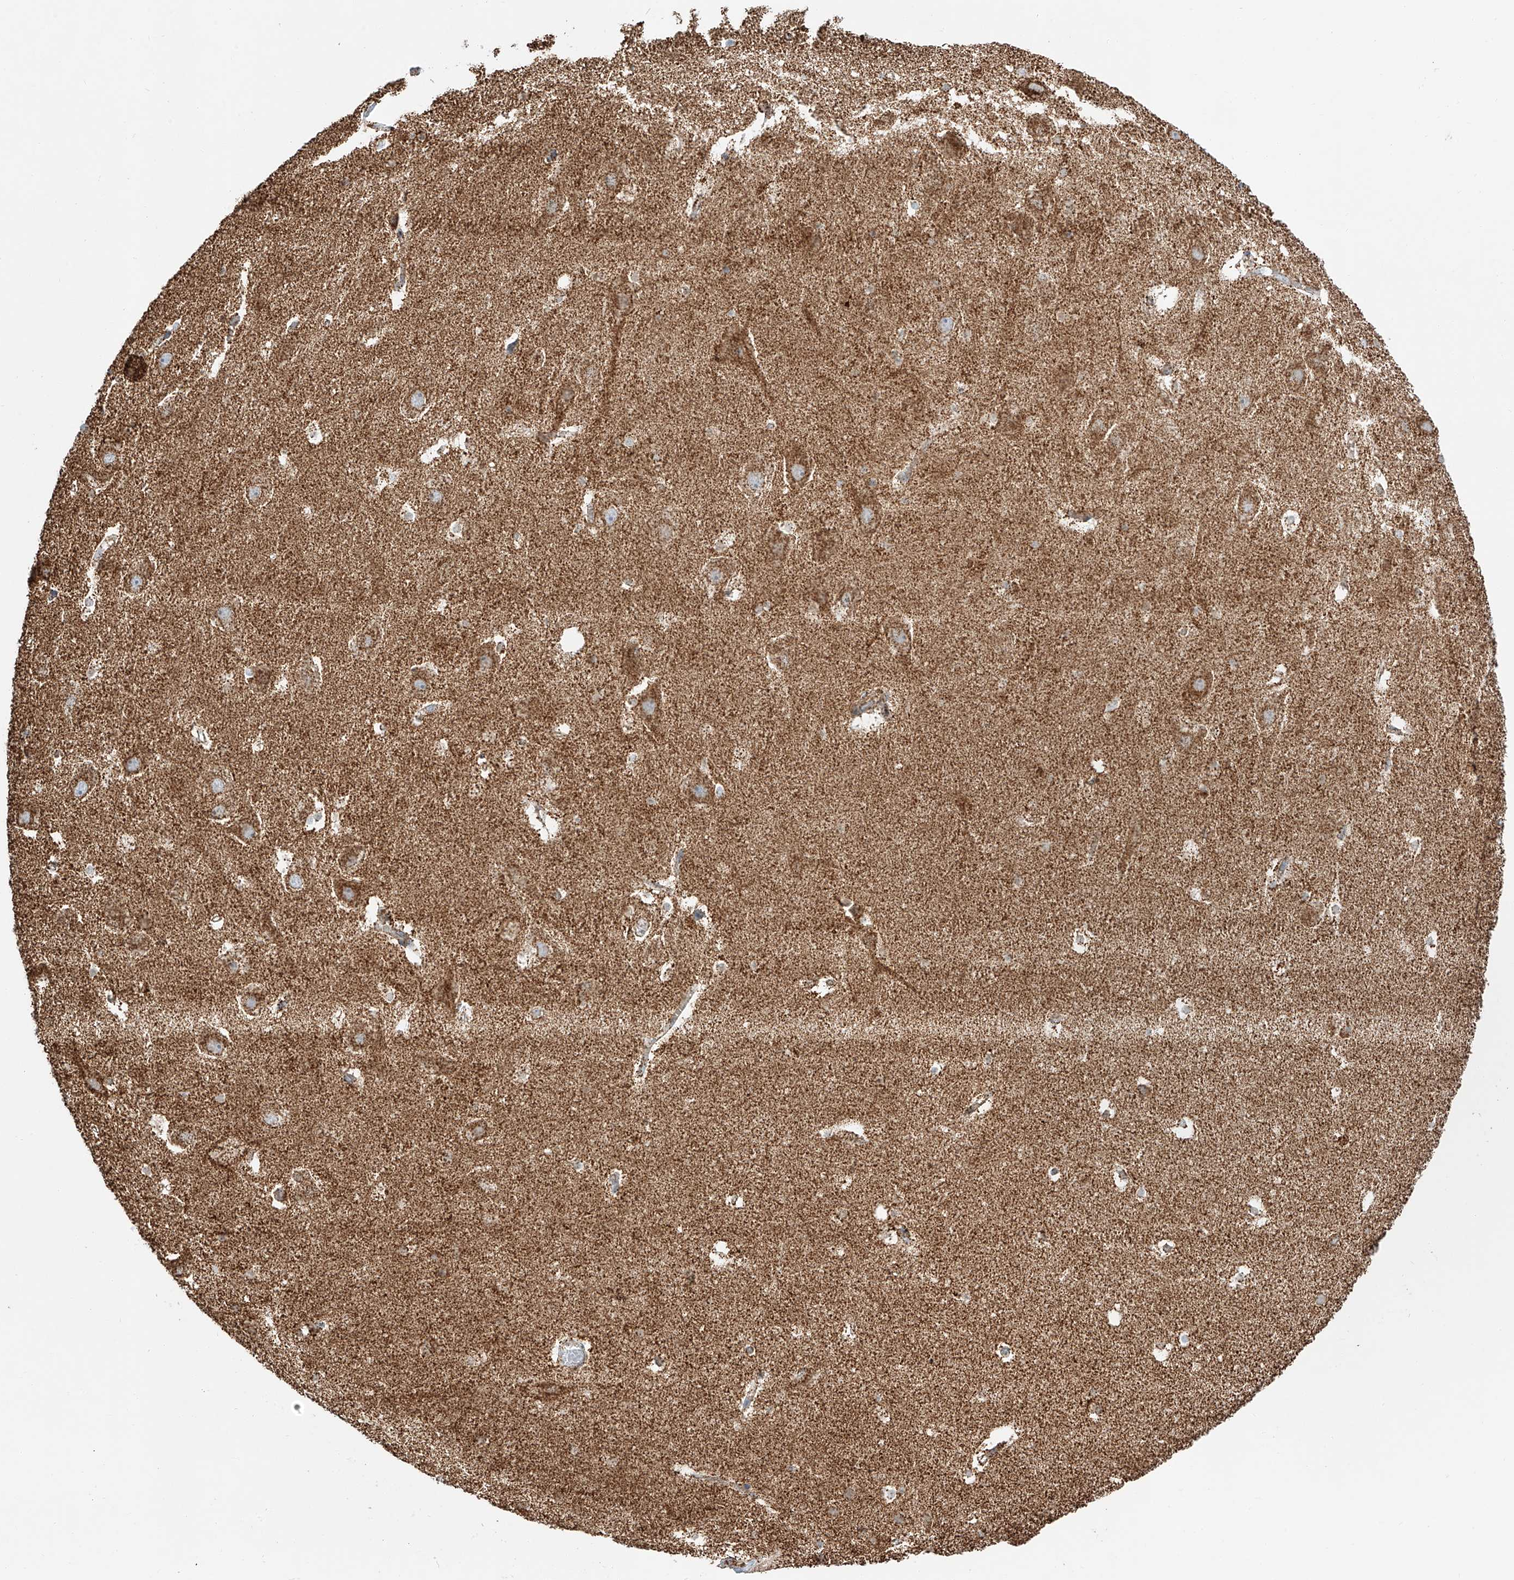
{"staining": {"intensity": "moderate", "quantity": ">75%", "location": "cytoplasmic/membranous"}, "tissue": "hippocampus", "cell_type": "Glial cells", "image_type": "normal", "snomed": [{"axis": "morphology", "description": "Normal tissue, NOS"}, {"axis": "topography", "description": "Hippocampus"}], "caption": "Moderate cytoplasmic/membranous protein expression is seen in about >75% of glial cells in hippocampus.", "gene": "TTC27", "patient": {"sex": "female", "age": 52}}